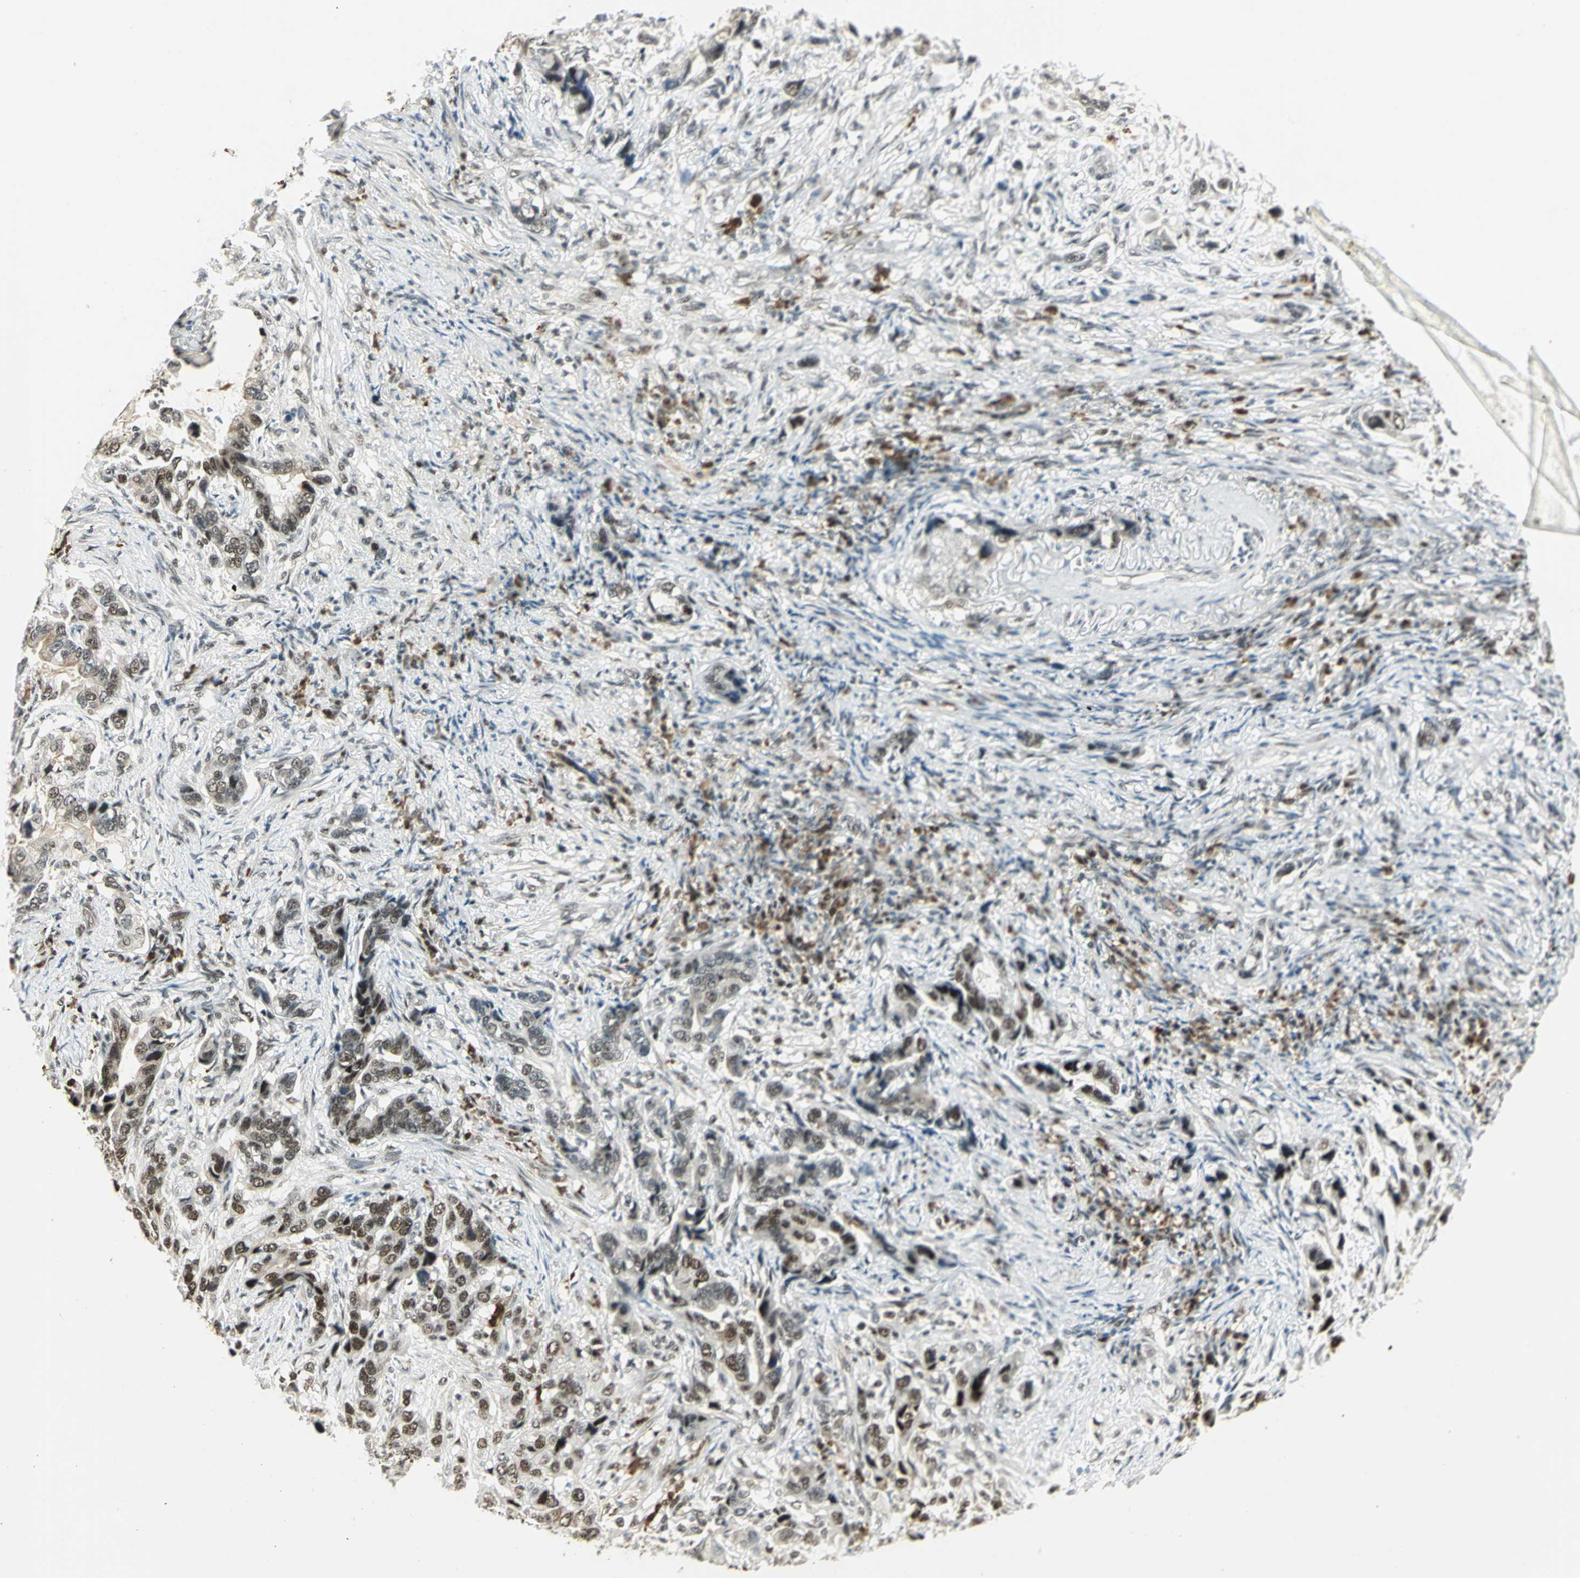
{"staining": {"intensity": "moderate", "quantity": ">75%", "location": "nuclear"}, "tissue": "stomach cancer", "cell_type": "Tumor cells", "image_type": "cancer", "snomed": [{"axis": "morphology", "description": "Adenocarcinoma, NOS"}, {"axis": "topography", "description": "Stomach, lower"}], "caption": "Immunohistochemical staining of human stomach cancer shows medium levels of moderate nuclear protein positivity in about >75% of tumor cells.", "gene": "CCNT1", "patient": {"sex": "female", "age": 93}}